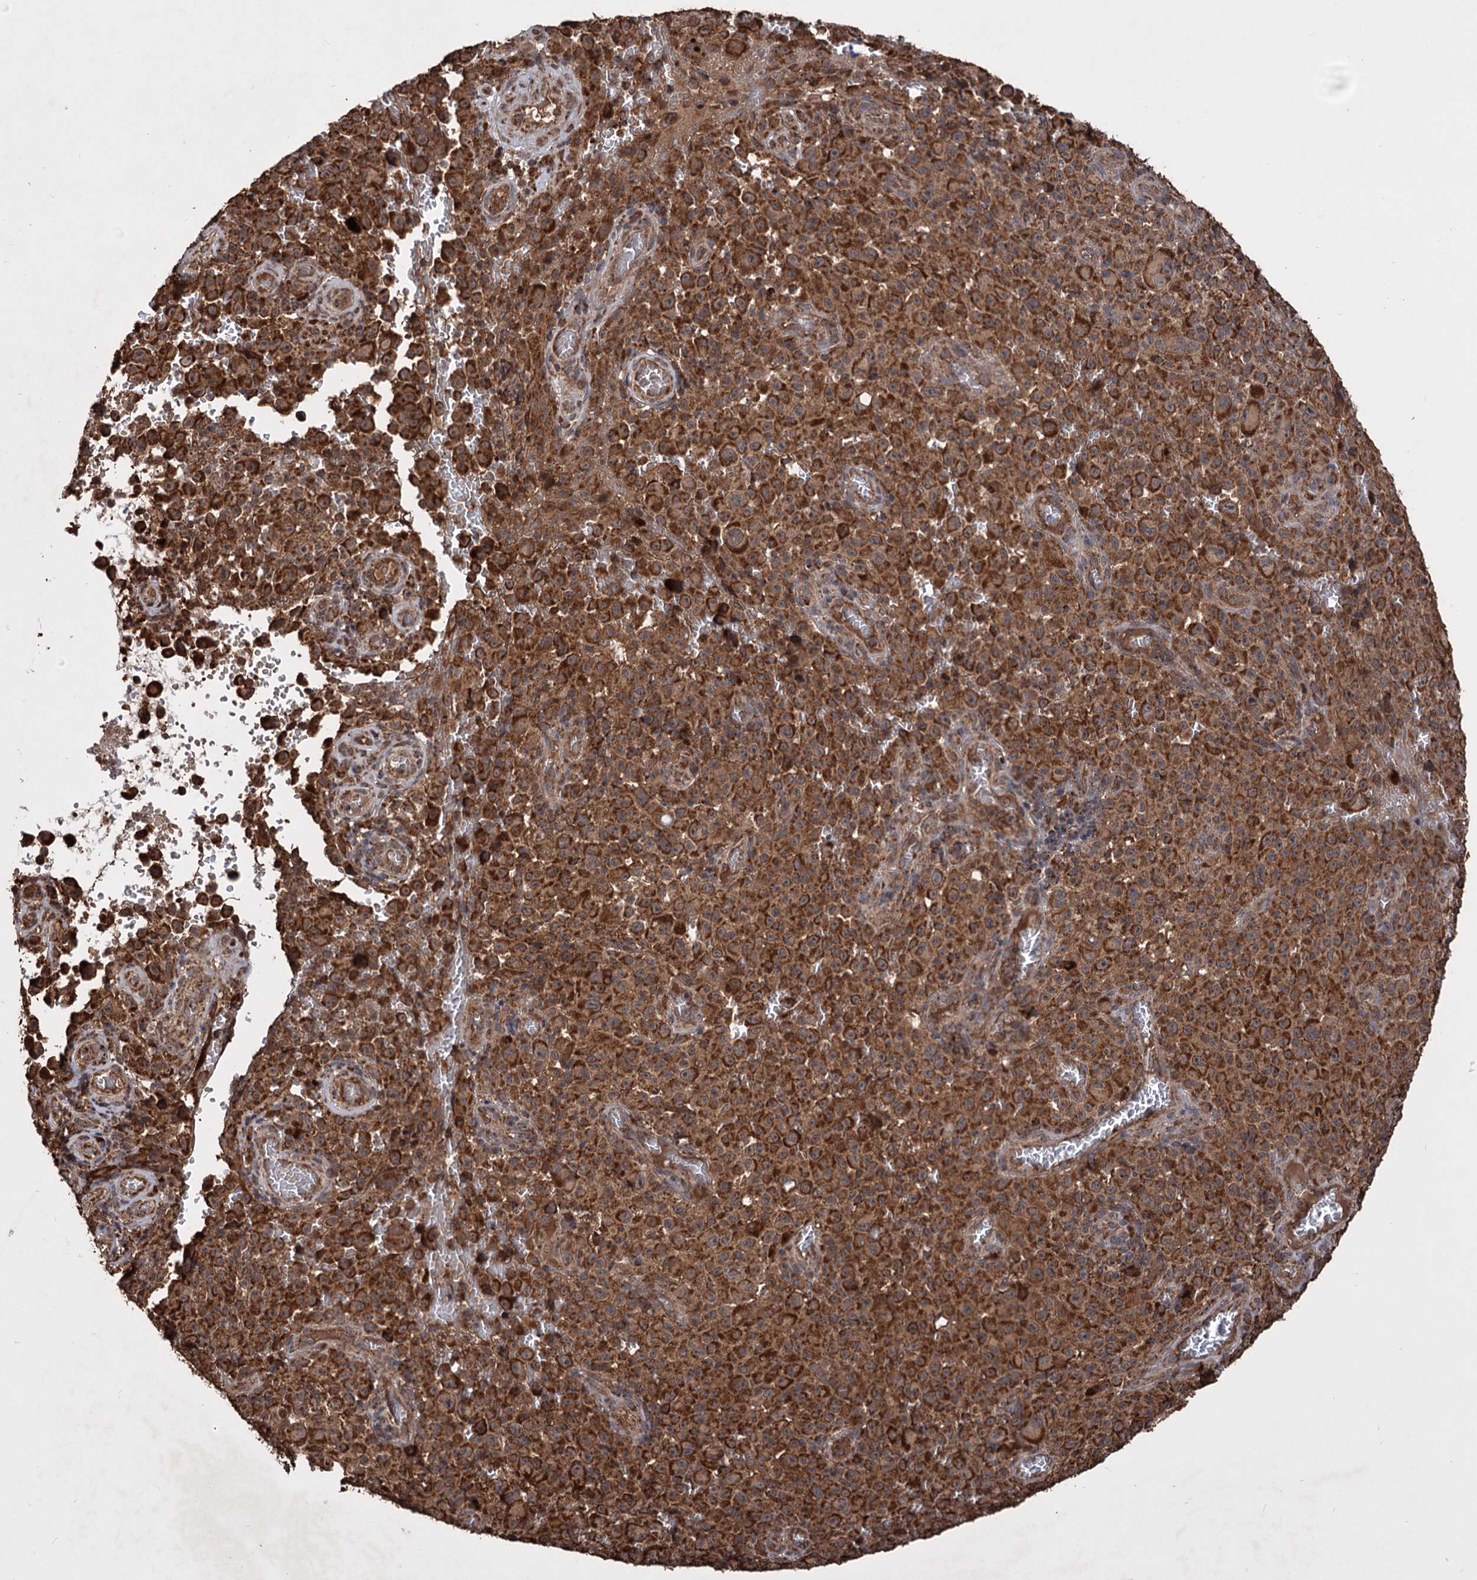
{"staining": {"intensity": "strong", "quantity": ">75%", "location": "cytoplasmic/membranous"}, "tissue": "melanoma", "cell_type": "Tumor cells", "image_type": "cancer", "snomed": [{"axis": "morphology", "description": "Malignant melanoma, NOS"}, {"axis": "topography", "description": "Skin"}], "caption": "Human malignant melanoma stained with a protein marker reveals strong staining in tumor cells.", "gene": "IPO4", "patient": {"sex": "female", "age": 82}}